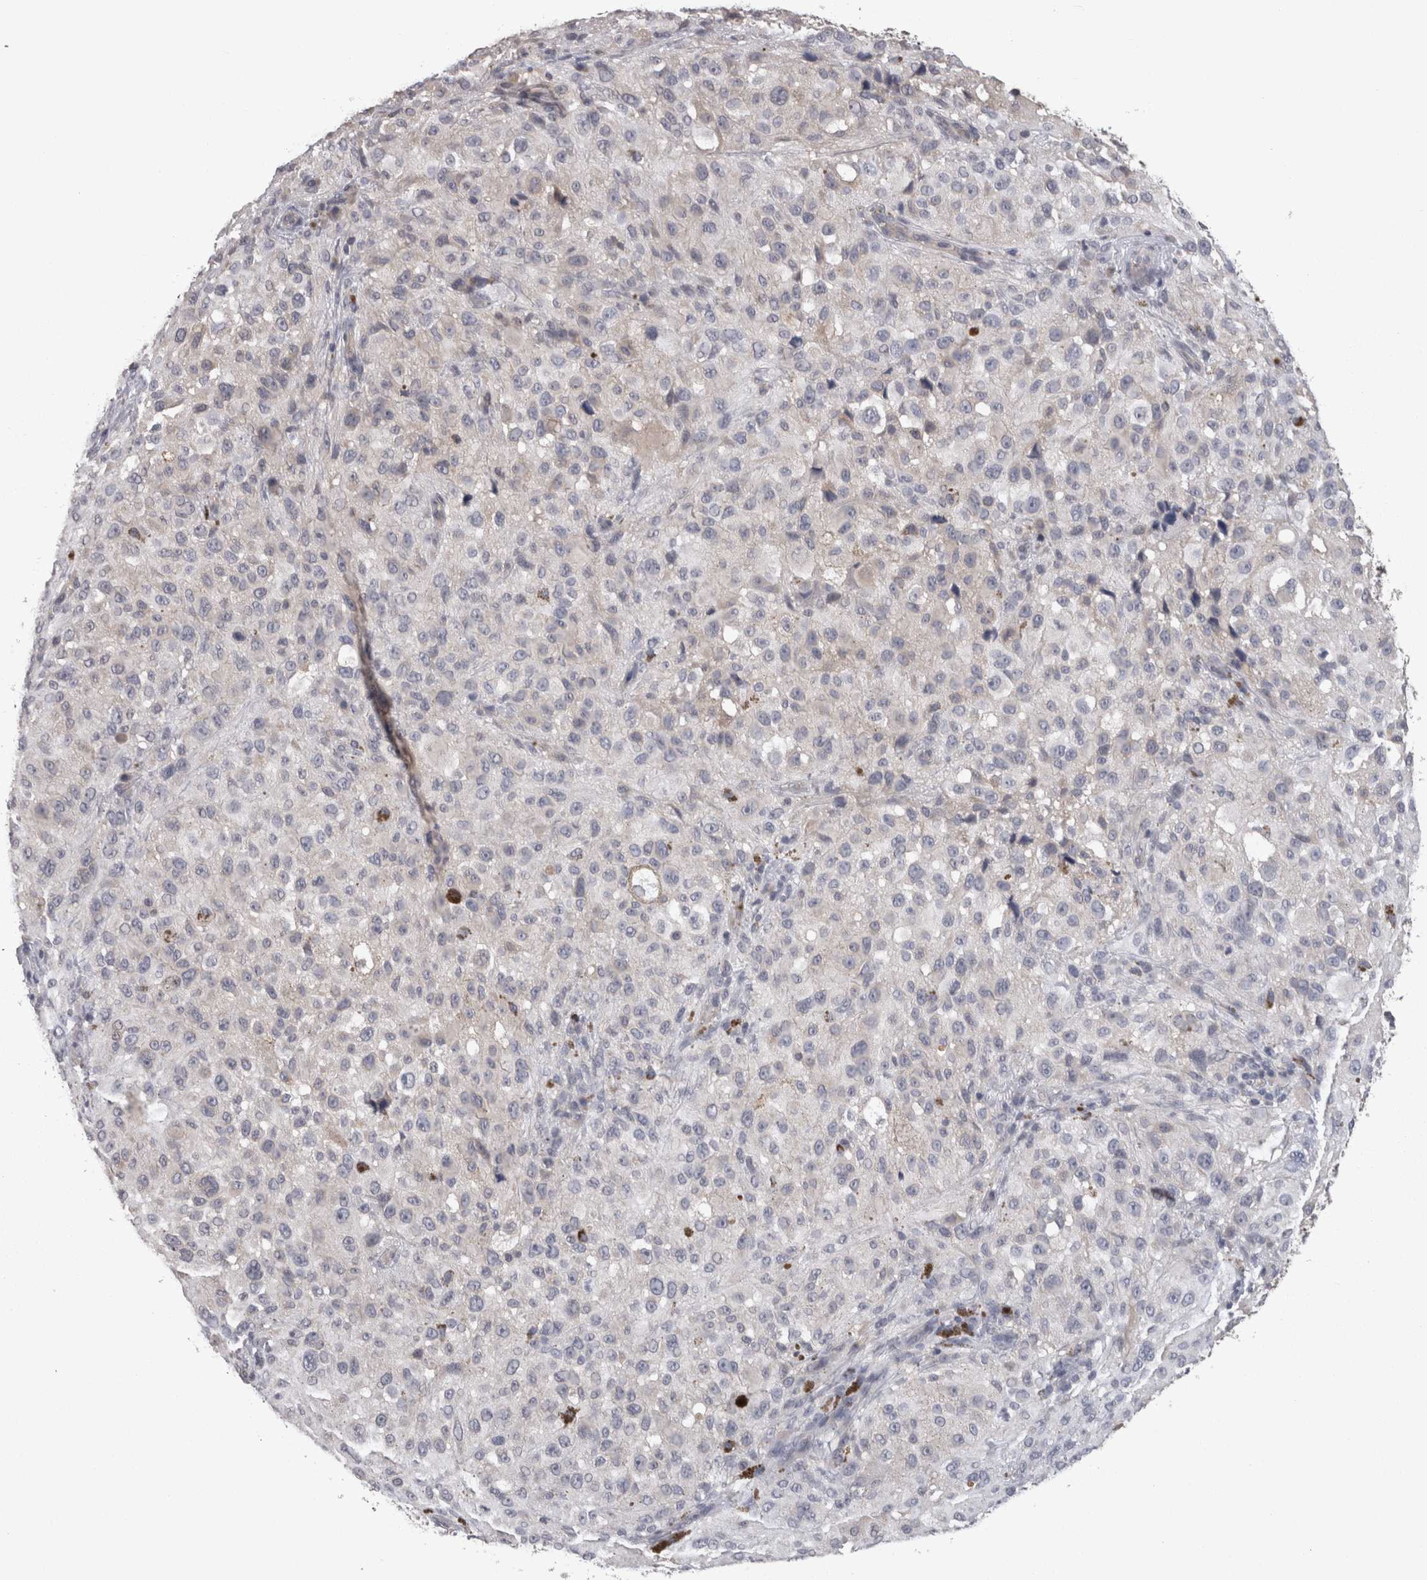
{"staining": {"intensity": "negative", "quantity": "none", "location": "none"}, "tissue": "melanoma", "cell_type": "Tumor cells", "image_type": "cancer", "snomed": [{"axis": "morphology", "description": "Necrosis, NOS"}, {"axis": "morphology", "description": "Malignant melanoma, NOS"}, {"axis": "topography", "description": "Skin"}], "caption": "Human malignant melanoma stained for a protein using IHC exhibits no staining in tumor cells.", "gene": "PON3", "patient": {"sex": "female", "age": 87}}